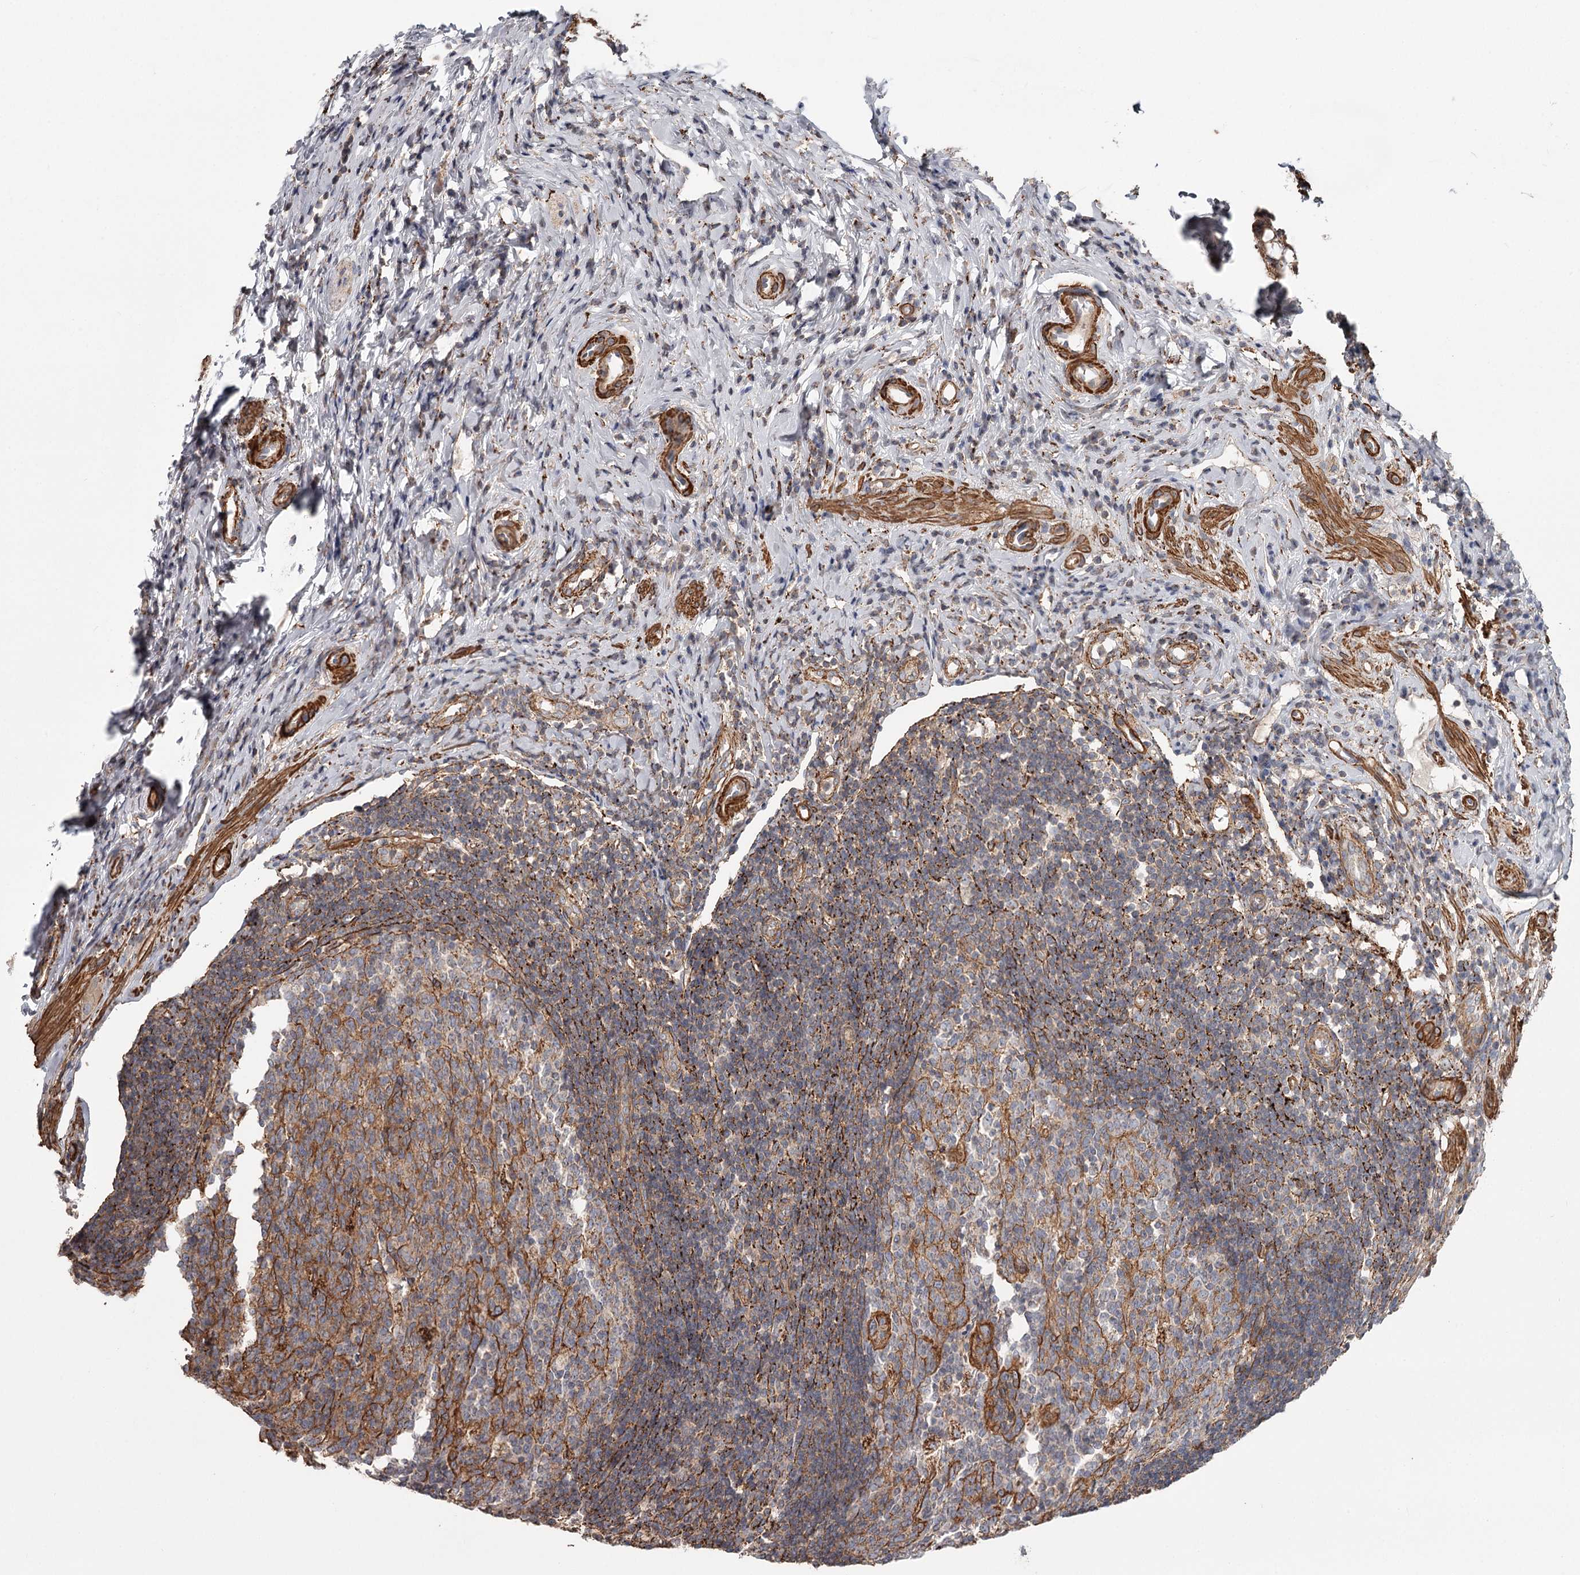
{"staining": {"intensity": "moderate", "quantity": ">75%", "location": "cytoplasmic/membranous"}, "tissue": "appendix", "cell_type": "Glandular cells", "image_type": "normal", "snomed": [{"axis": "morphology", "description": "Normal tissue, NOS"}, {"axis": "topography", "description": "Appendix"}], "caption": "Human appendix stained for a protein (brown) demonstrates moderate cytoplasmic/membranous positive positivity in about >75% of glandular cells.", "gene": "DHRS9", "patient": {"sex": "female", "age": 54}}